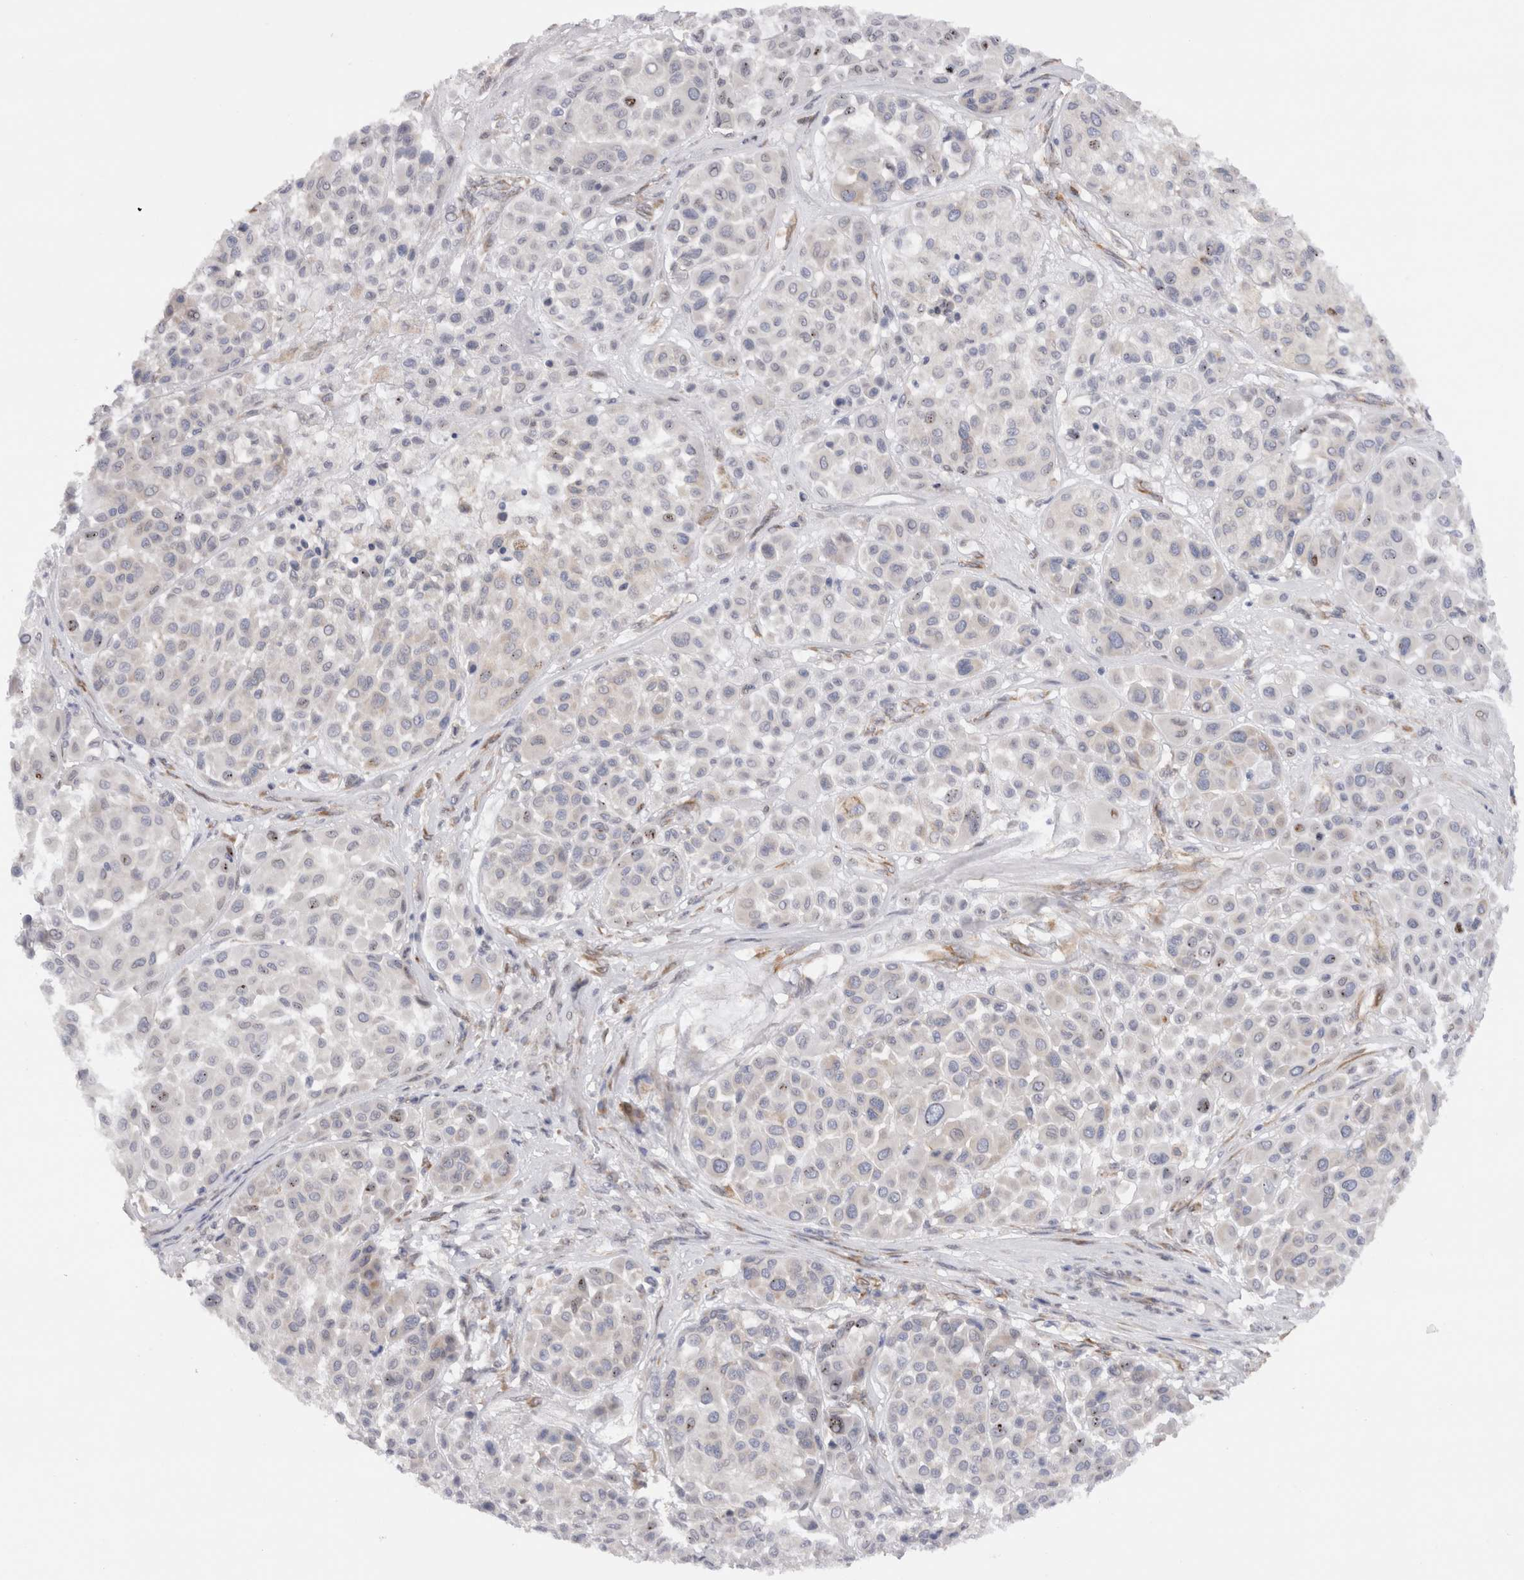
{"staining": {"intensity": "negative", "quantity": "none", "location": "none"}, "tissue": "melanoma", "cell_type": "Tumor cells", "image_type": "cancer", "snomed": [{"axis": "morphology", "description": "Malignant melanoma, Metastatic site"}, {"axis": "topography", "description": "Soft tissue"}], "caption": "The micrograph reveals no staining of tumor cells in melanoma. (DAB immunohistochemistry, high magnification).", "gene": "VCPIP1", "patient": {"sex": "male", "age": 41}}